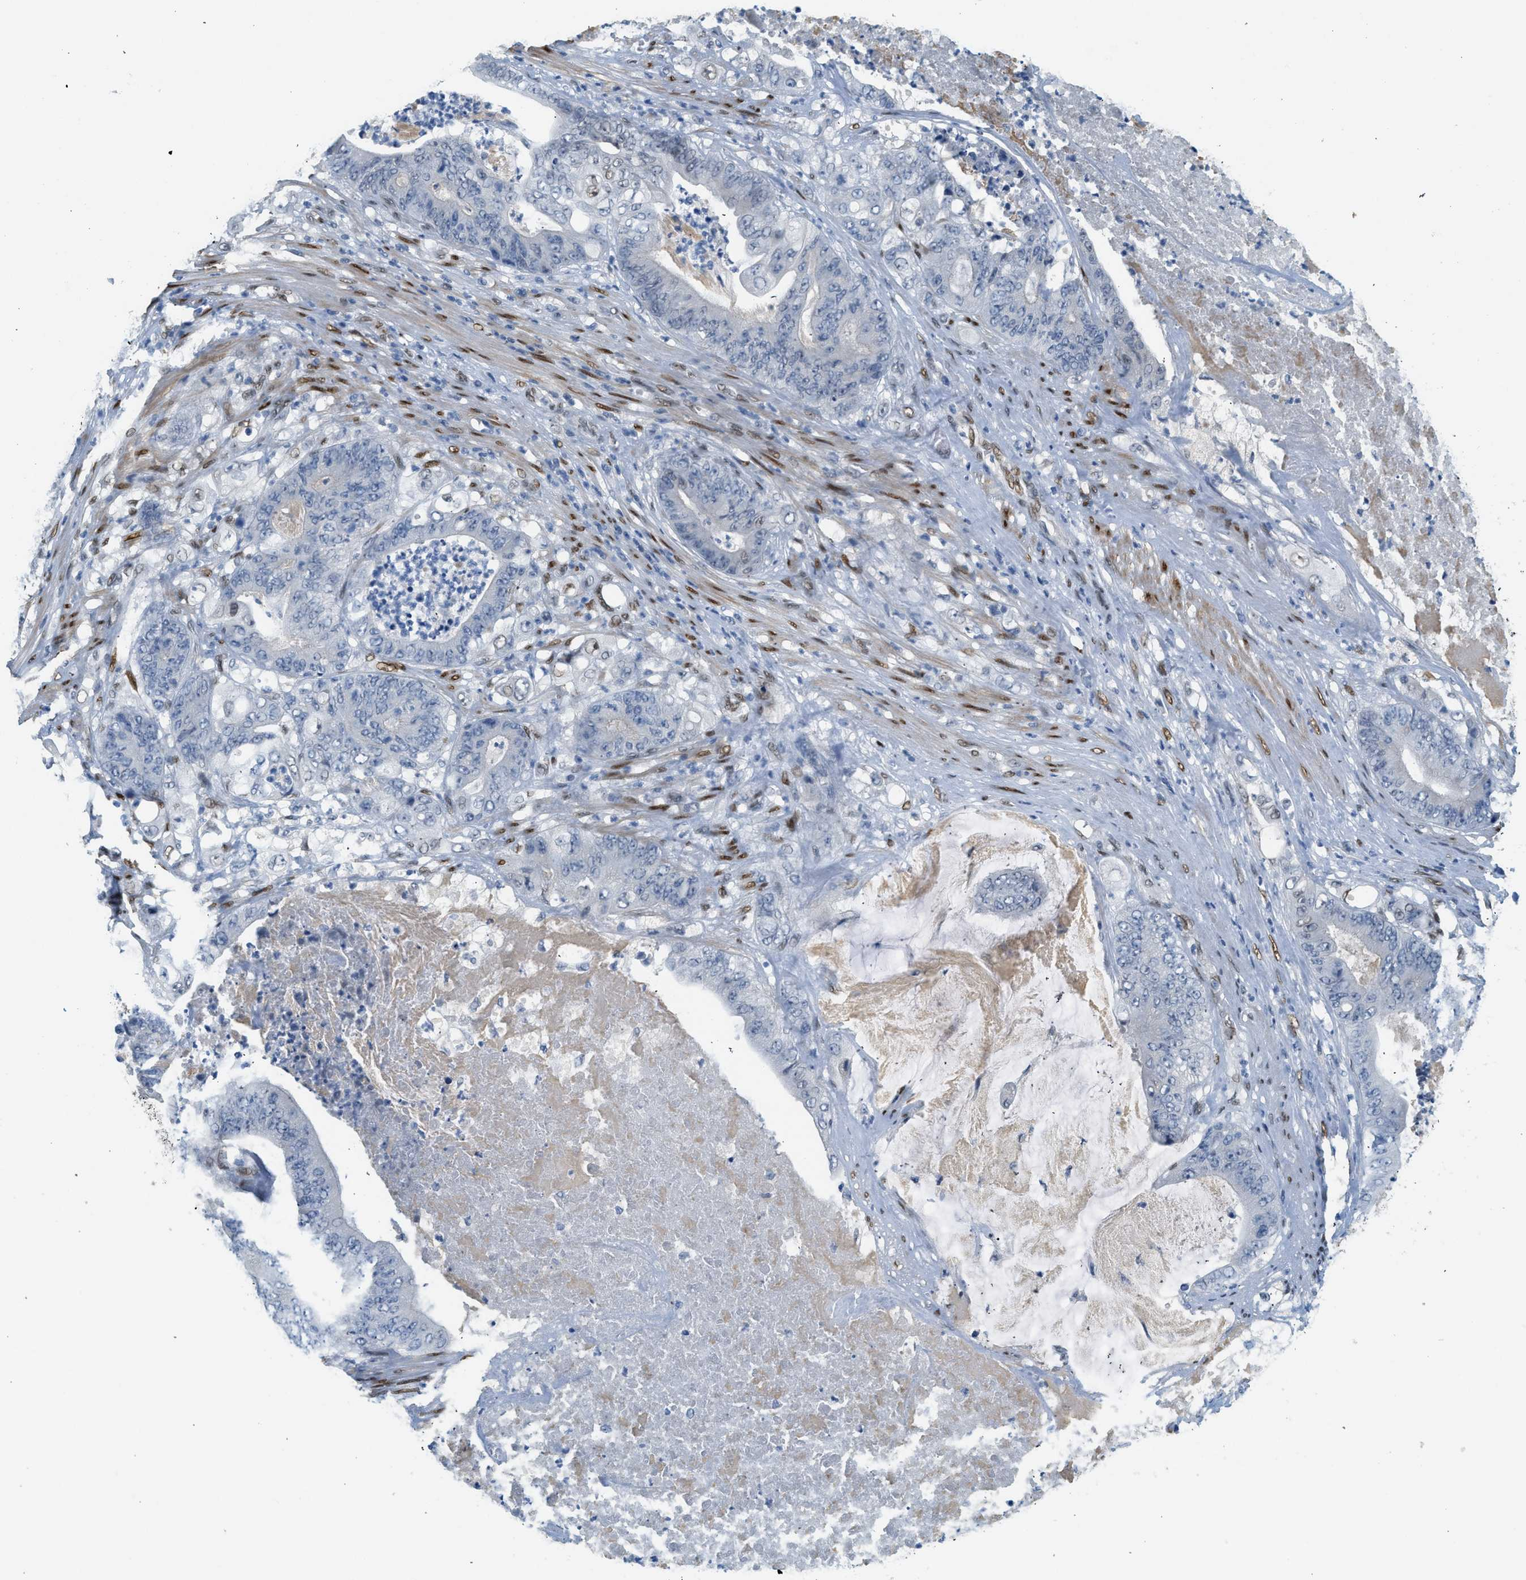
{"staining": {"intensity": "negative", "quantity": "none", "location": "none"}, "tissue": "stomach cancer", "cell_type": "Tumor cells", "image_type": "cancer", "snomed": [{"axis": "morphology", "description": "Adenocarcinoma, NOS"}, {"axis": "topography", "description": "Stomach"}], "caption": "High magnification brightfield microscopy of stomach adenocarcinoma stained with DAB (brown) and counterstained with hematoxylin (blue): tumor cells show no significant positivity.", "gene": "ZBTB20", "patient": {"sex": "female", "age": 73}}